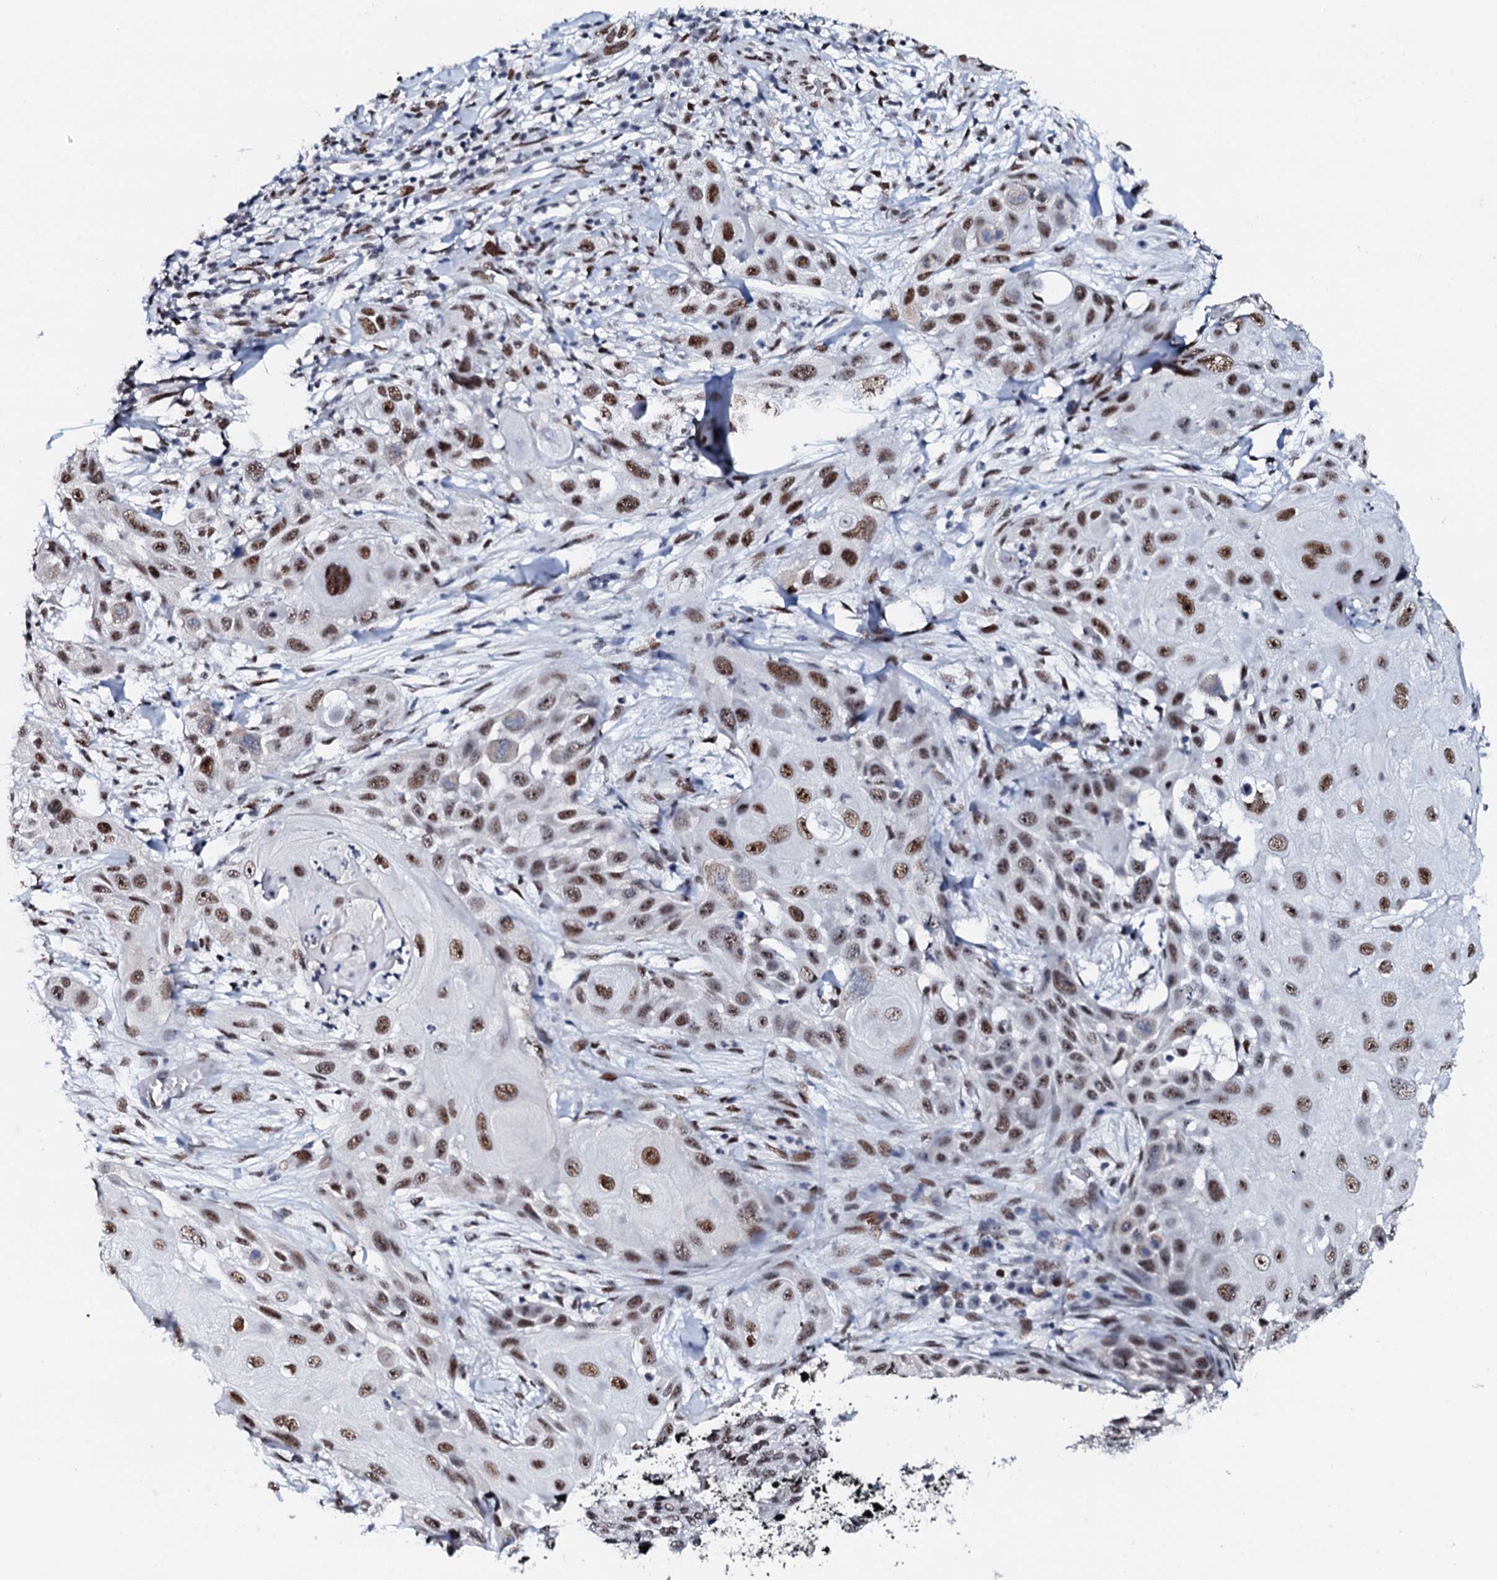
{"staining": {"intensity": "moderate", "quantity": ">75%", "location": "nuclear"}, "tissue": "skin cancer", "cell_type": "Tumor cells", "image_type": "cancer", "snomed": [{"axis": "morphology", "description": "Squamous cell carcinoma, NOS"}, {"axis": "topography", "description": "Skin"}], "caption": "Immunohistochemical staining of human squamous cell carcinoma (skin) demonstrates medium levels of moderate nuclear staining in approximately >75% of tumor cells.", "gene": "NKAPD1", "patient": {"sex": "female", "age": 44}}